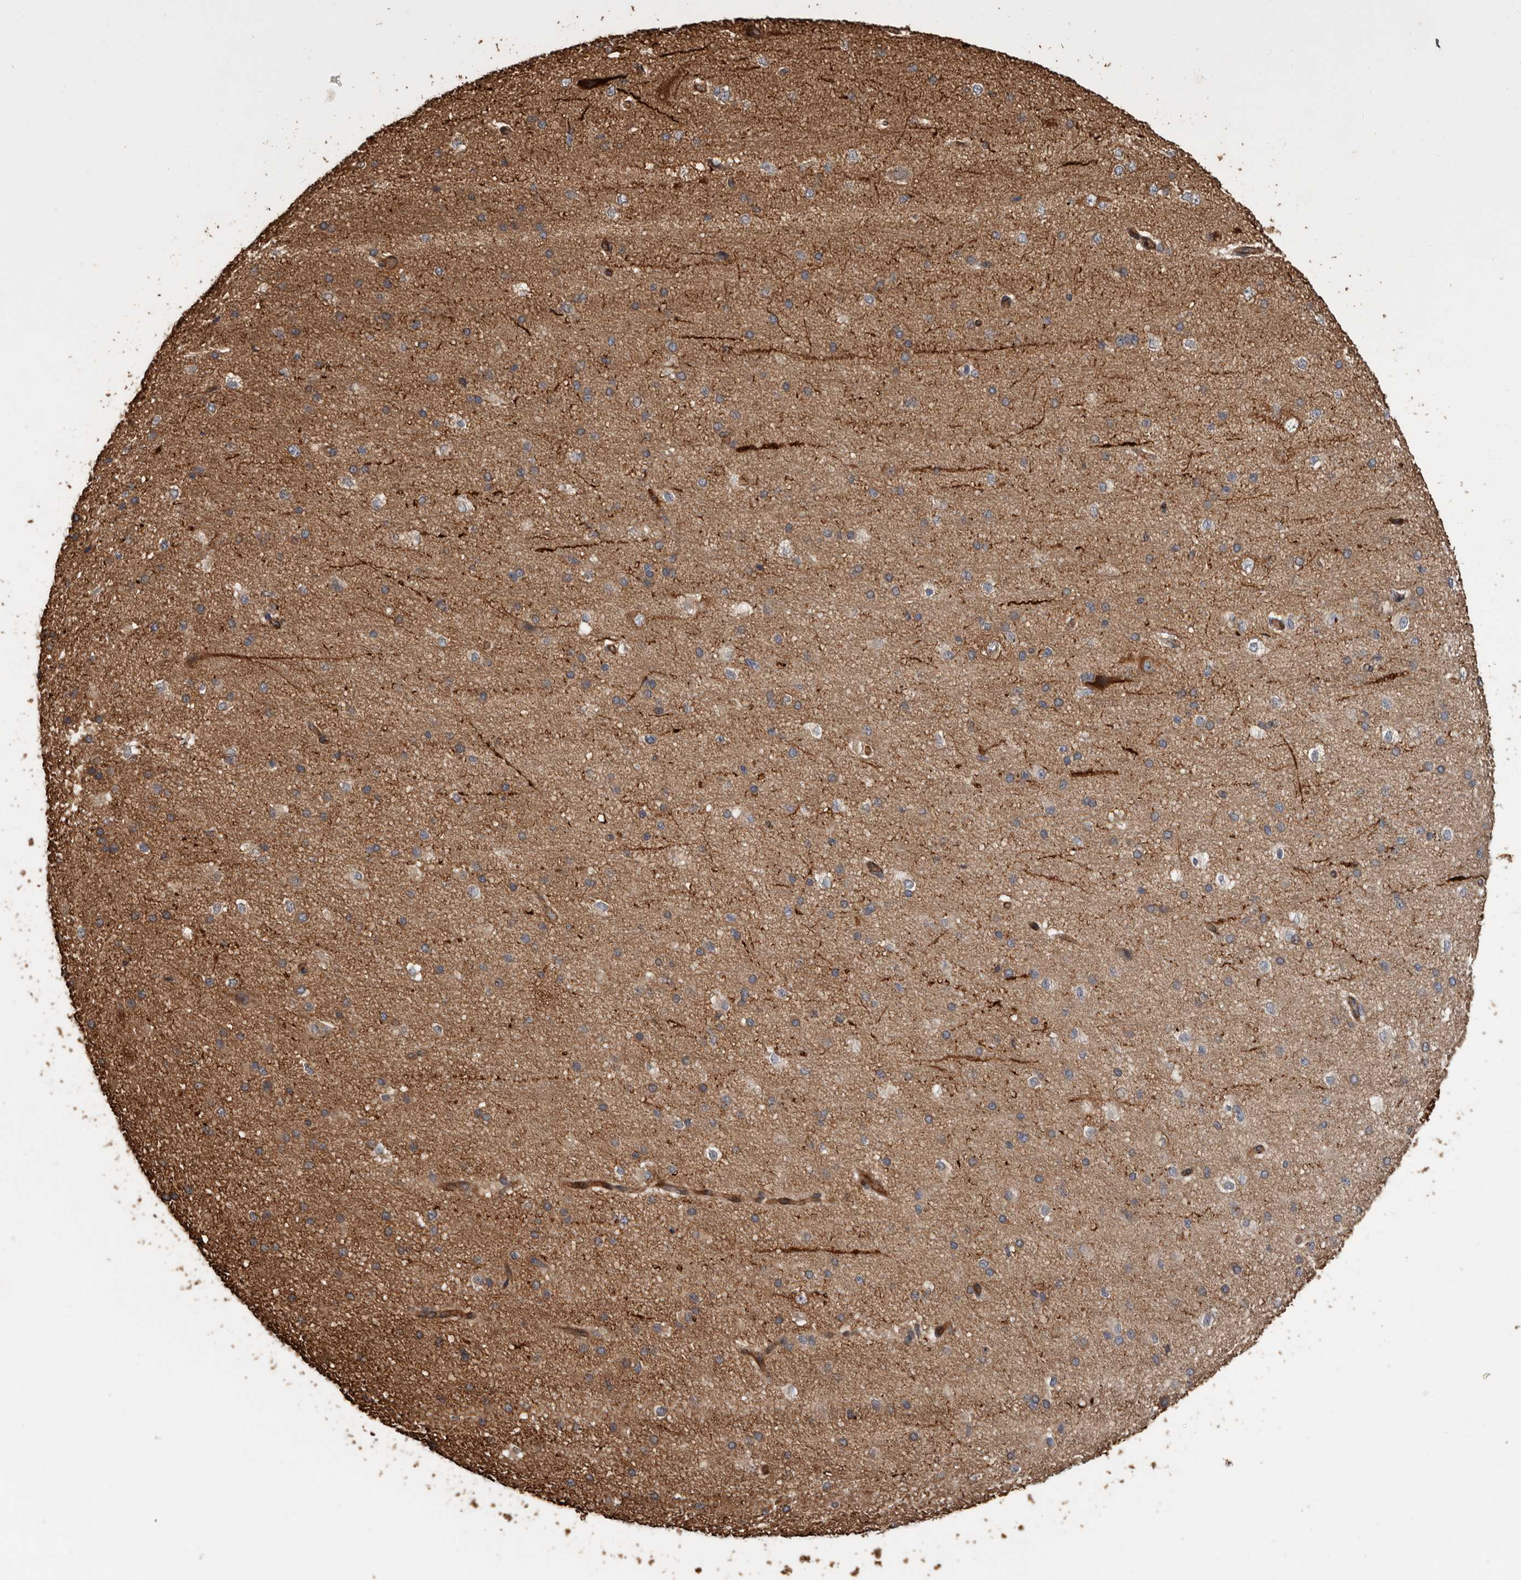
{"staining": {"intensity": "strong", "quantity": ">75%", "location": "cytoplasmic/membranous"}, "tissue": "cerebral cortex", "cell_type": "Endothelial cells", "image_type": "normal", "snomed": [{"axis": "morphology", "description": "Normal tissue, NOS"}, {"axis": "morphology", "description": "Developmental malformation"}, {"axis": "topography", "description": "Cerebral cortex"}], "caption": "Strong cytoplasmic/membranous positivity is appreciated in approximately >75% of endothelial cells in normal cerebral cortex. (DAB = brown stain, brightfield microscopy at high magnification).", "gene": "ARHGEF5", "patient": {"sex": "female", "age": 30}}